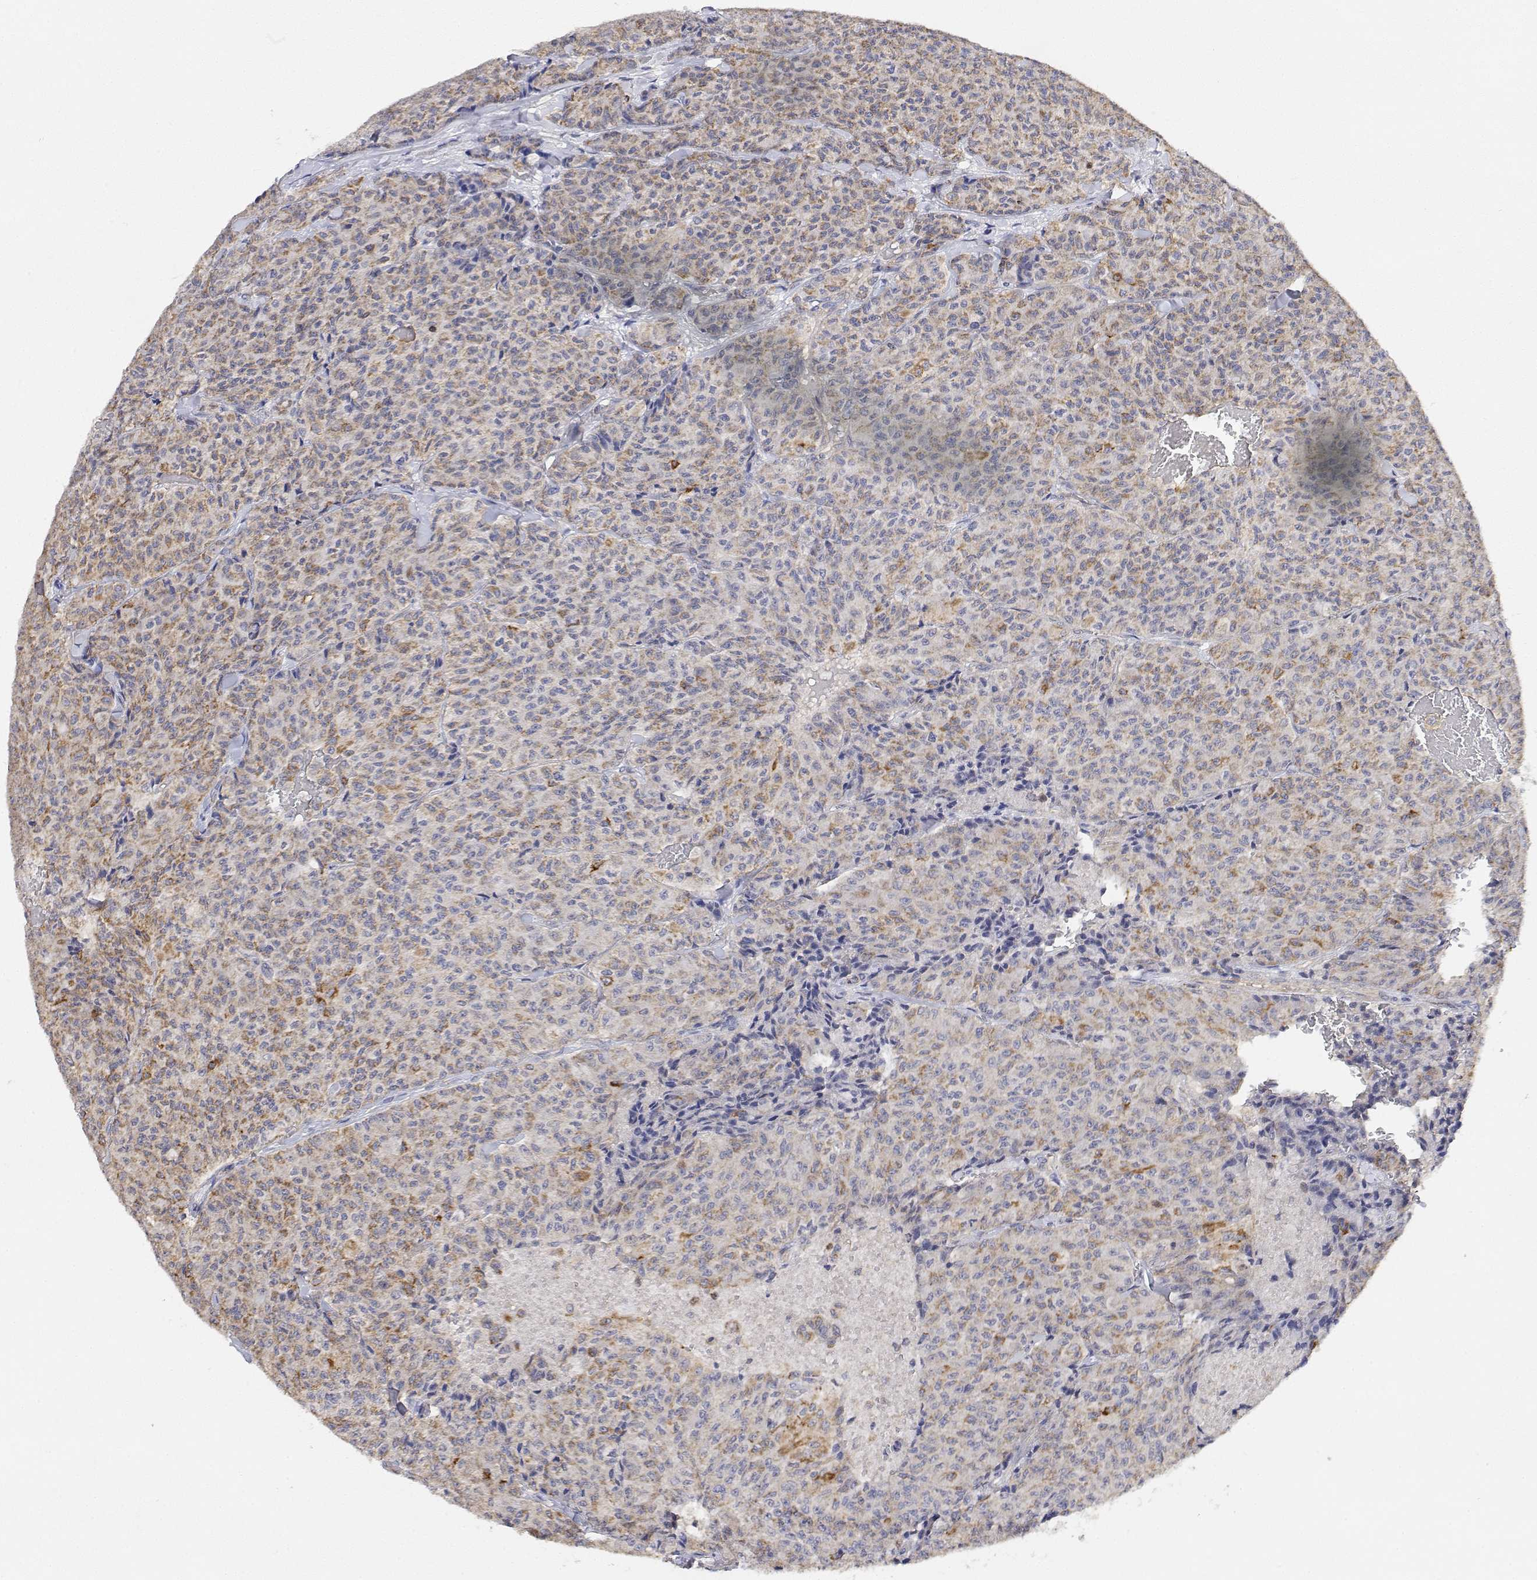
{"staining": {"intensity": "strong", "quantity": "<25%", "location": "cytoplasmic/membranous"}, "tissue": "carcinoid", "cell_type": "Tumor cells", "image_type": "cancer", "snomed": [{"axis": "morphology", "description": "Carcinoid, malignant, NOS"}, {"axis": "topography", "description": "Lung"}], "caption": "Immunohistochemistry (IHC) (DAB (3,3'-diaminobenzidine)) staining of human carcinoid exhibits strong cytoplasmic/membranous protein expression in approximately <25% of tumor cells.", "gene": "LONRF3", "patient": {"sex": "male", "age": 71}}